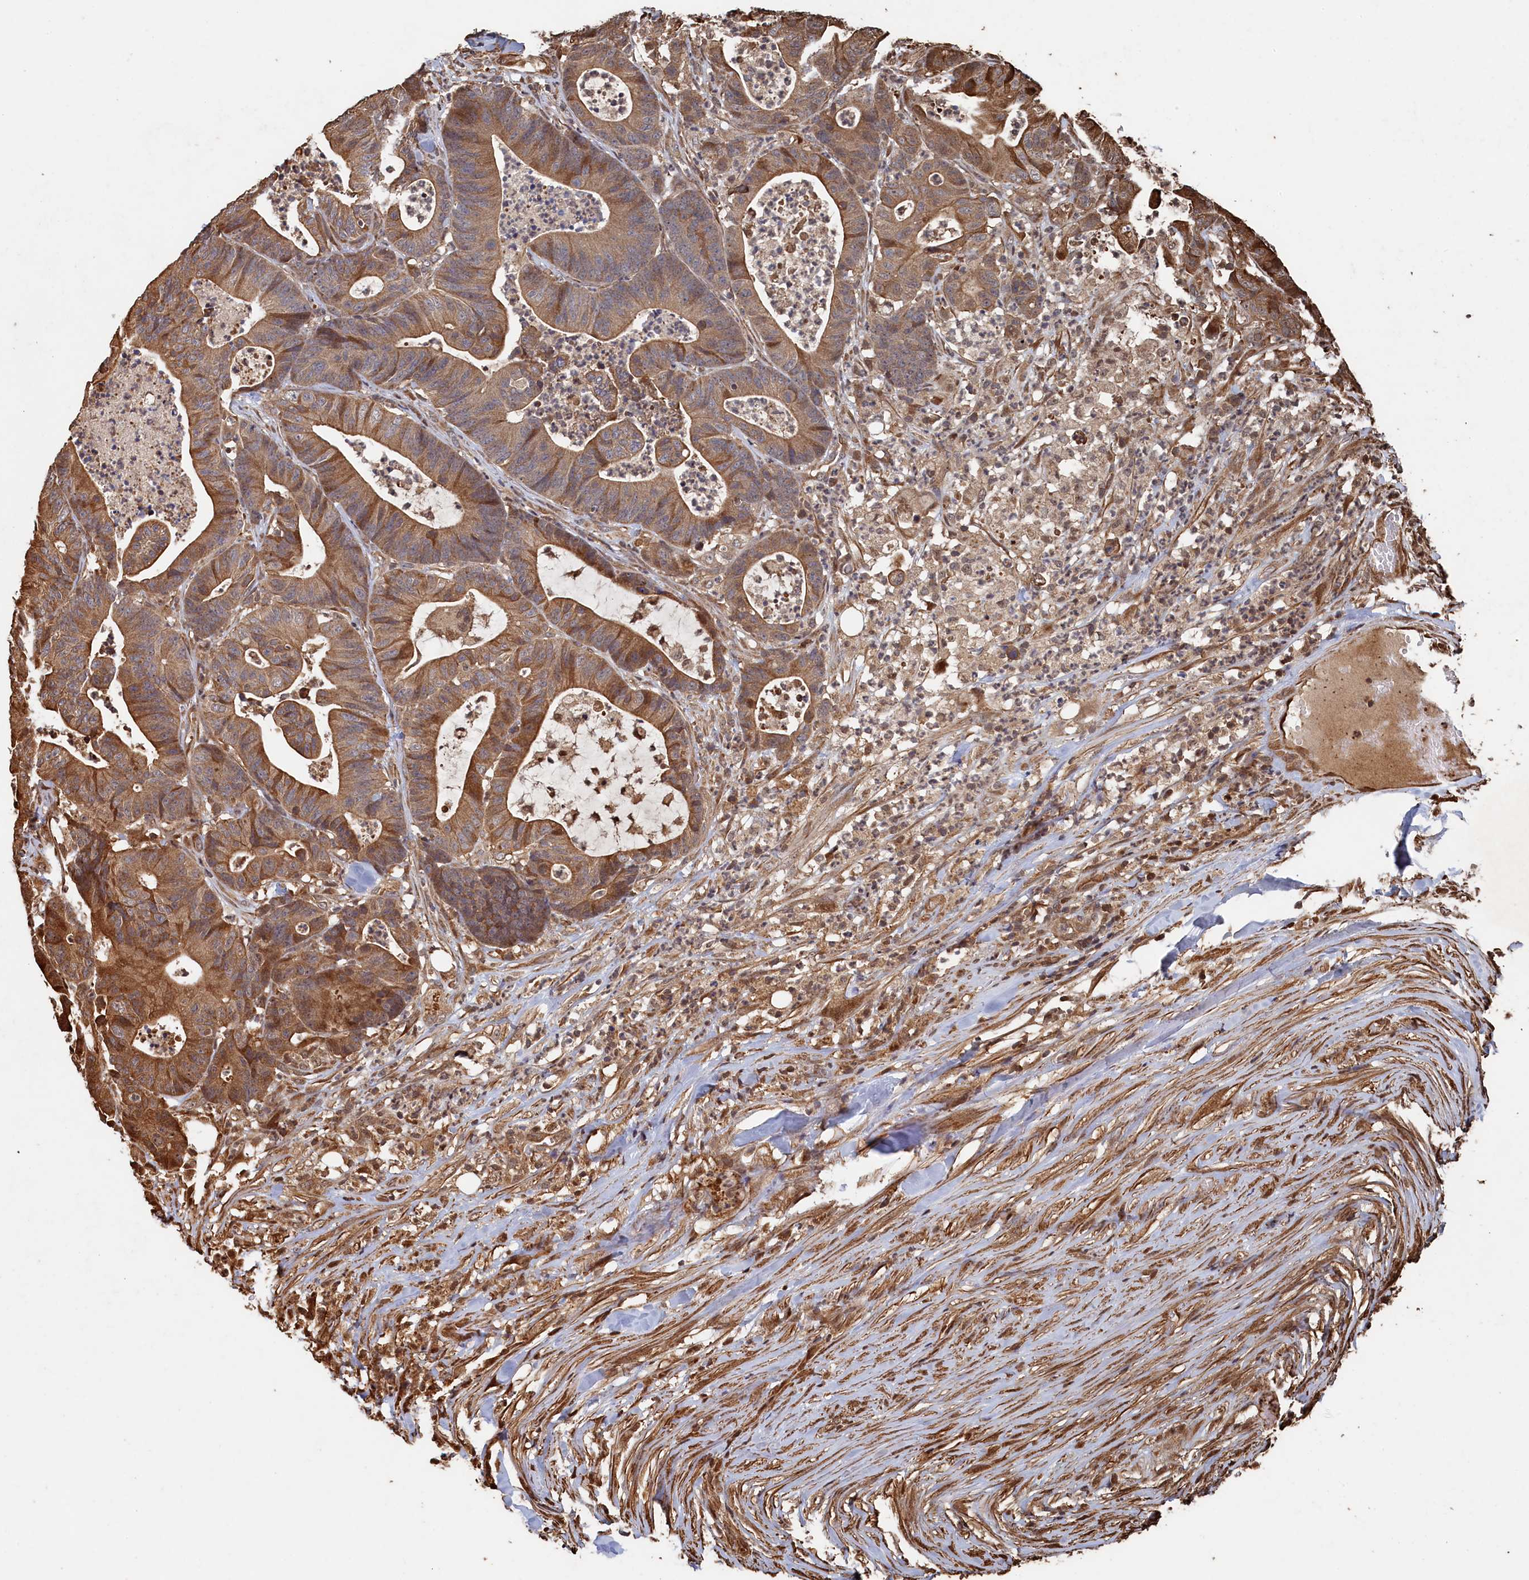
{"staining": {"intensity": "moderate", "quantity": ">75%", "location": "cytoplasmic/membranous"}, "tissue": "colorectal cancer", "cell_type": "Tumor cells", "image_type": "cancer", "snomed": [{"axis": "morphology", "description": "Adenocarcinoma, NOS"}, {"axis": "topography", "description": "Colon"}], "caption": "The micrograph exhibits a brown stain indicating the presence of a protein in the cytoplasmic/membranous of tumor cells in colorectal adenocarcinoma.", "gene": "PIGN", "patient": {"sex": "female", "age": 84}}